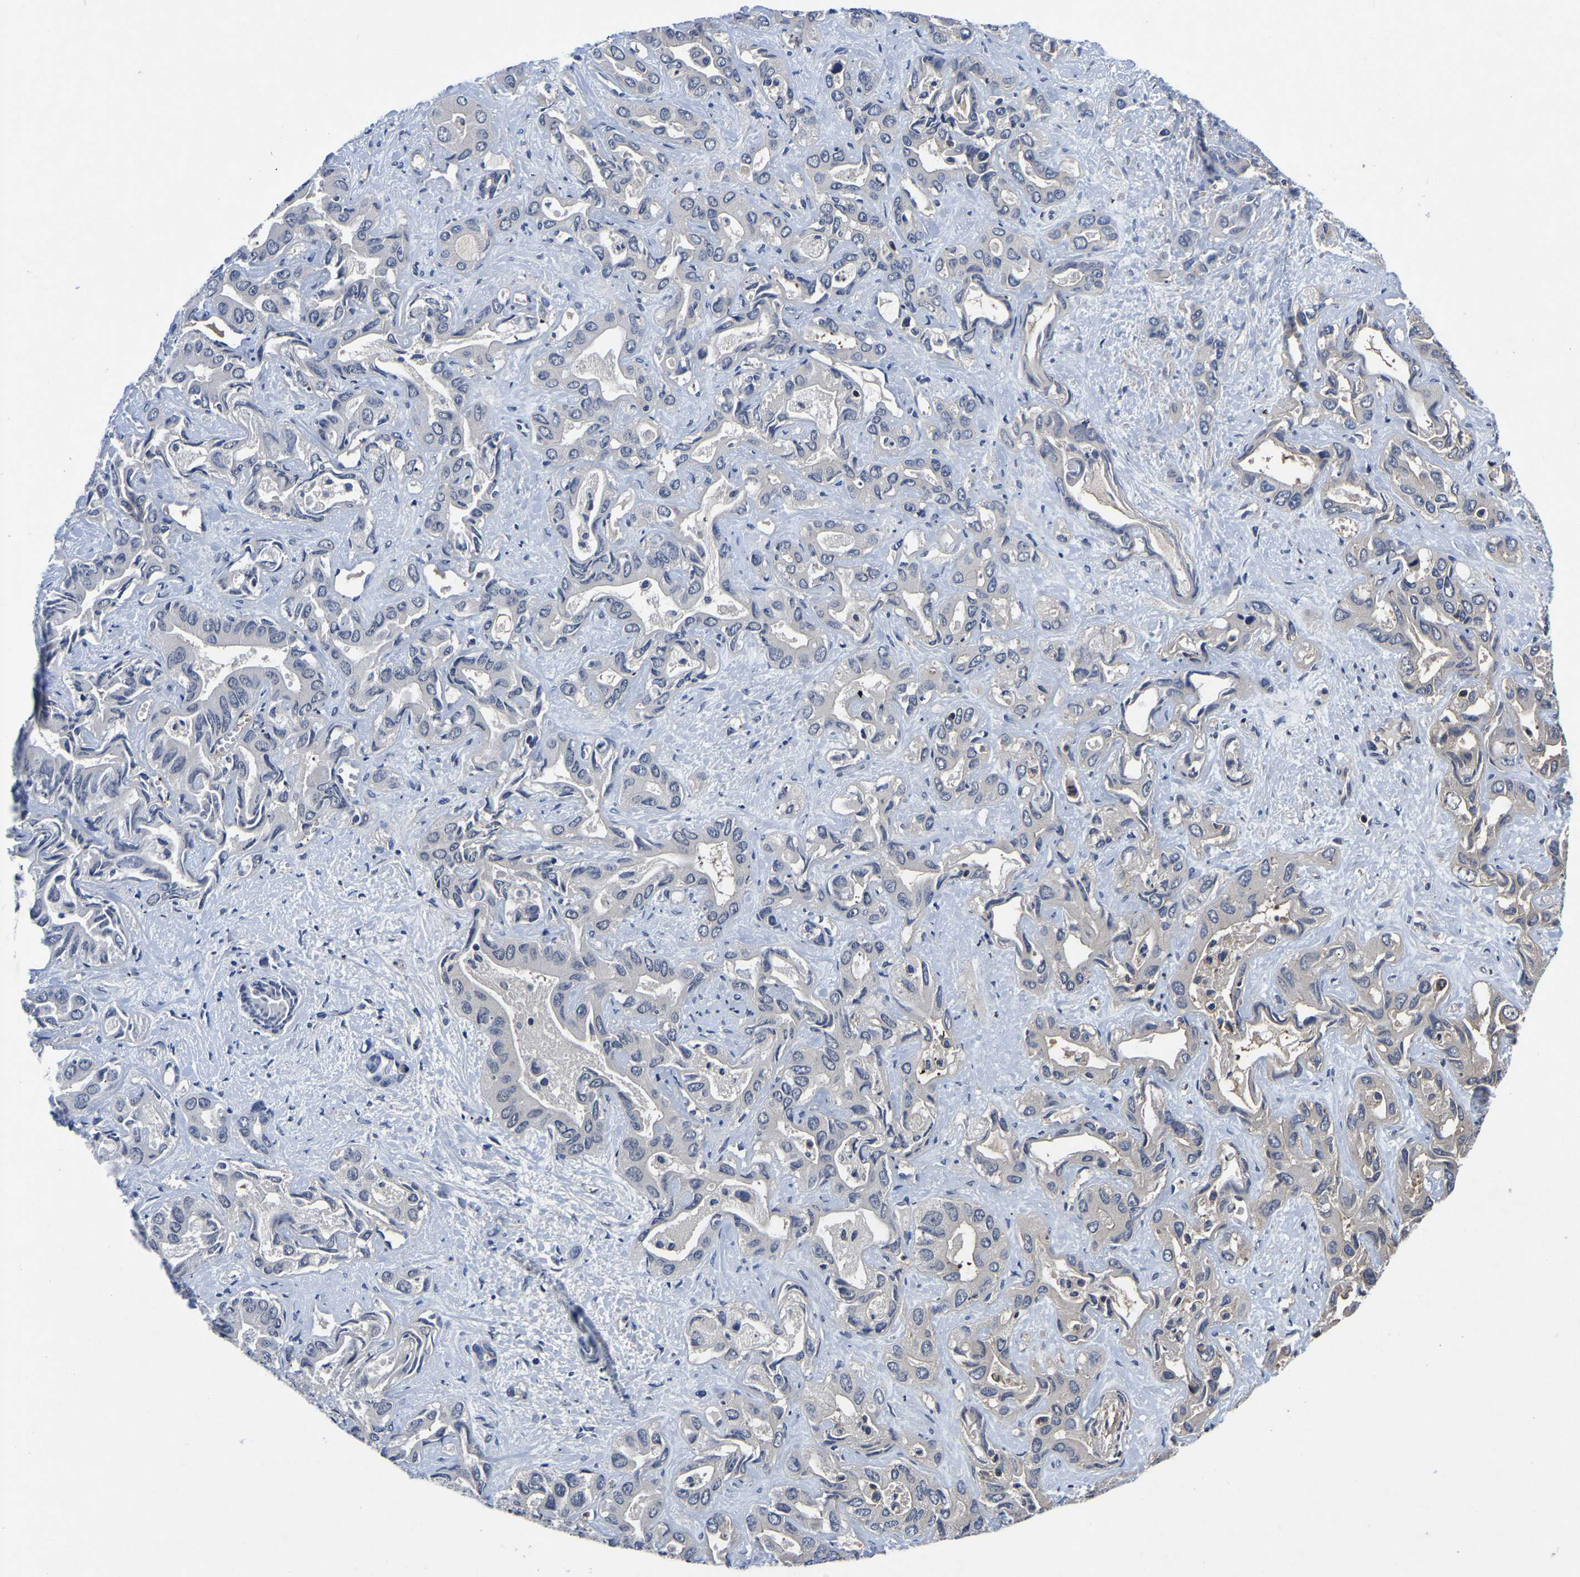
{"staining": {"intensity": "moderate", "quantity": "25%-75%", "location": "cytoplasmic/membranous"}, "tissue": "liver cancer", "cell_type": "Tumor cells", "image_type": "cancer", "snomed": [{"axis": "morphology", "description": "Cholangiocarcinoma"}, {"axis": "topography", "description": "Liver"}], "caption": "Cholangiocarcinoma (liver) tissue shows moderate cytoplasmic/membranous positivity in approximately 25%-75% of tumor cells, visualized by immunohistochemistry.", "gene": "FGD5", "patient": {"sex": "female", "age": 52}}